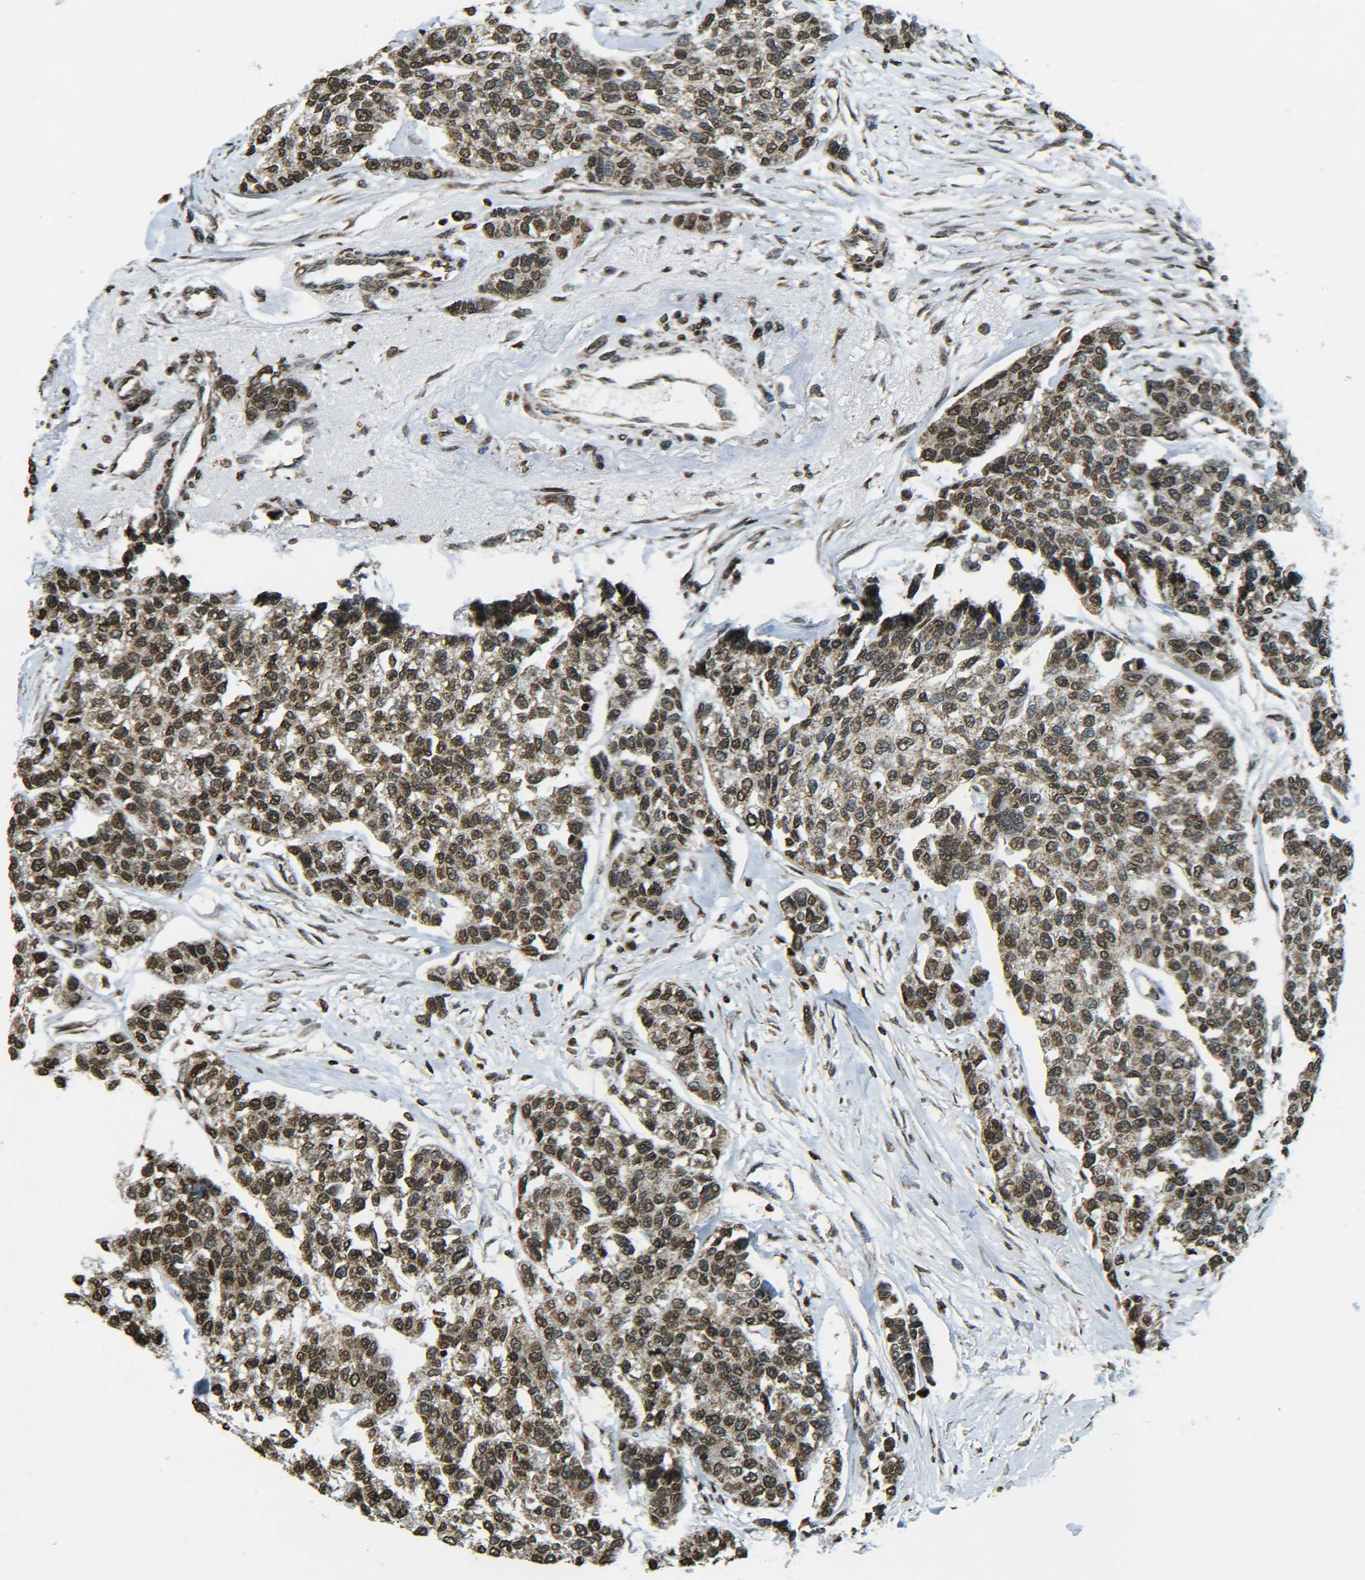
{"staining": {"intensity": "strong", "quantity": ">75%", "location": "cytoplasmic/membranous,nuclear"}, "tissue": "breast cancer", "cell_type": "Tumor cells", "image_type": "cancer", "snomed": [{"axis": "morphology", "description": "Duct carcinoma"}, {"axis": "topography", "description": "Breast"}], "caption": "Immunohistochemistry image of breast cancer stained for a protein (brown), which reveals high levels of strong cytoplasmic/membranous and nuclear positivity in about >75% of tumor cells.", "gene": "NEUROG2", "patient": {"sex": "female", "age": 51}}